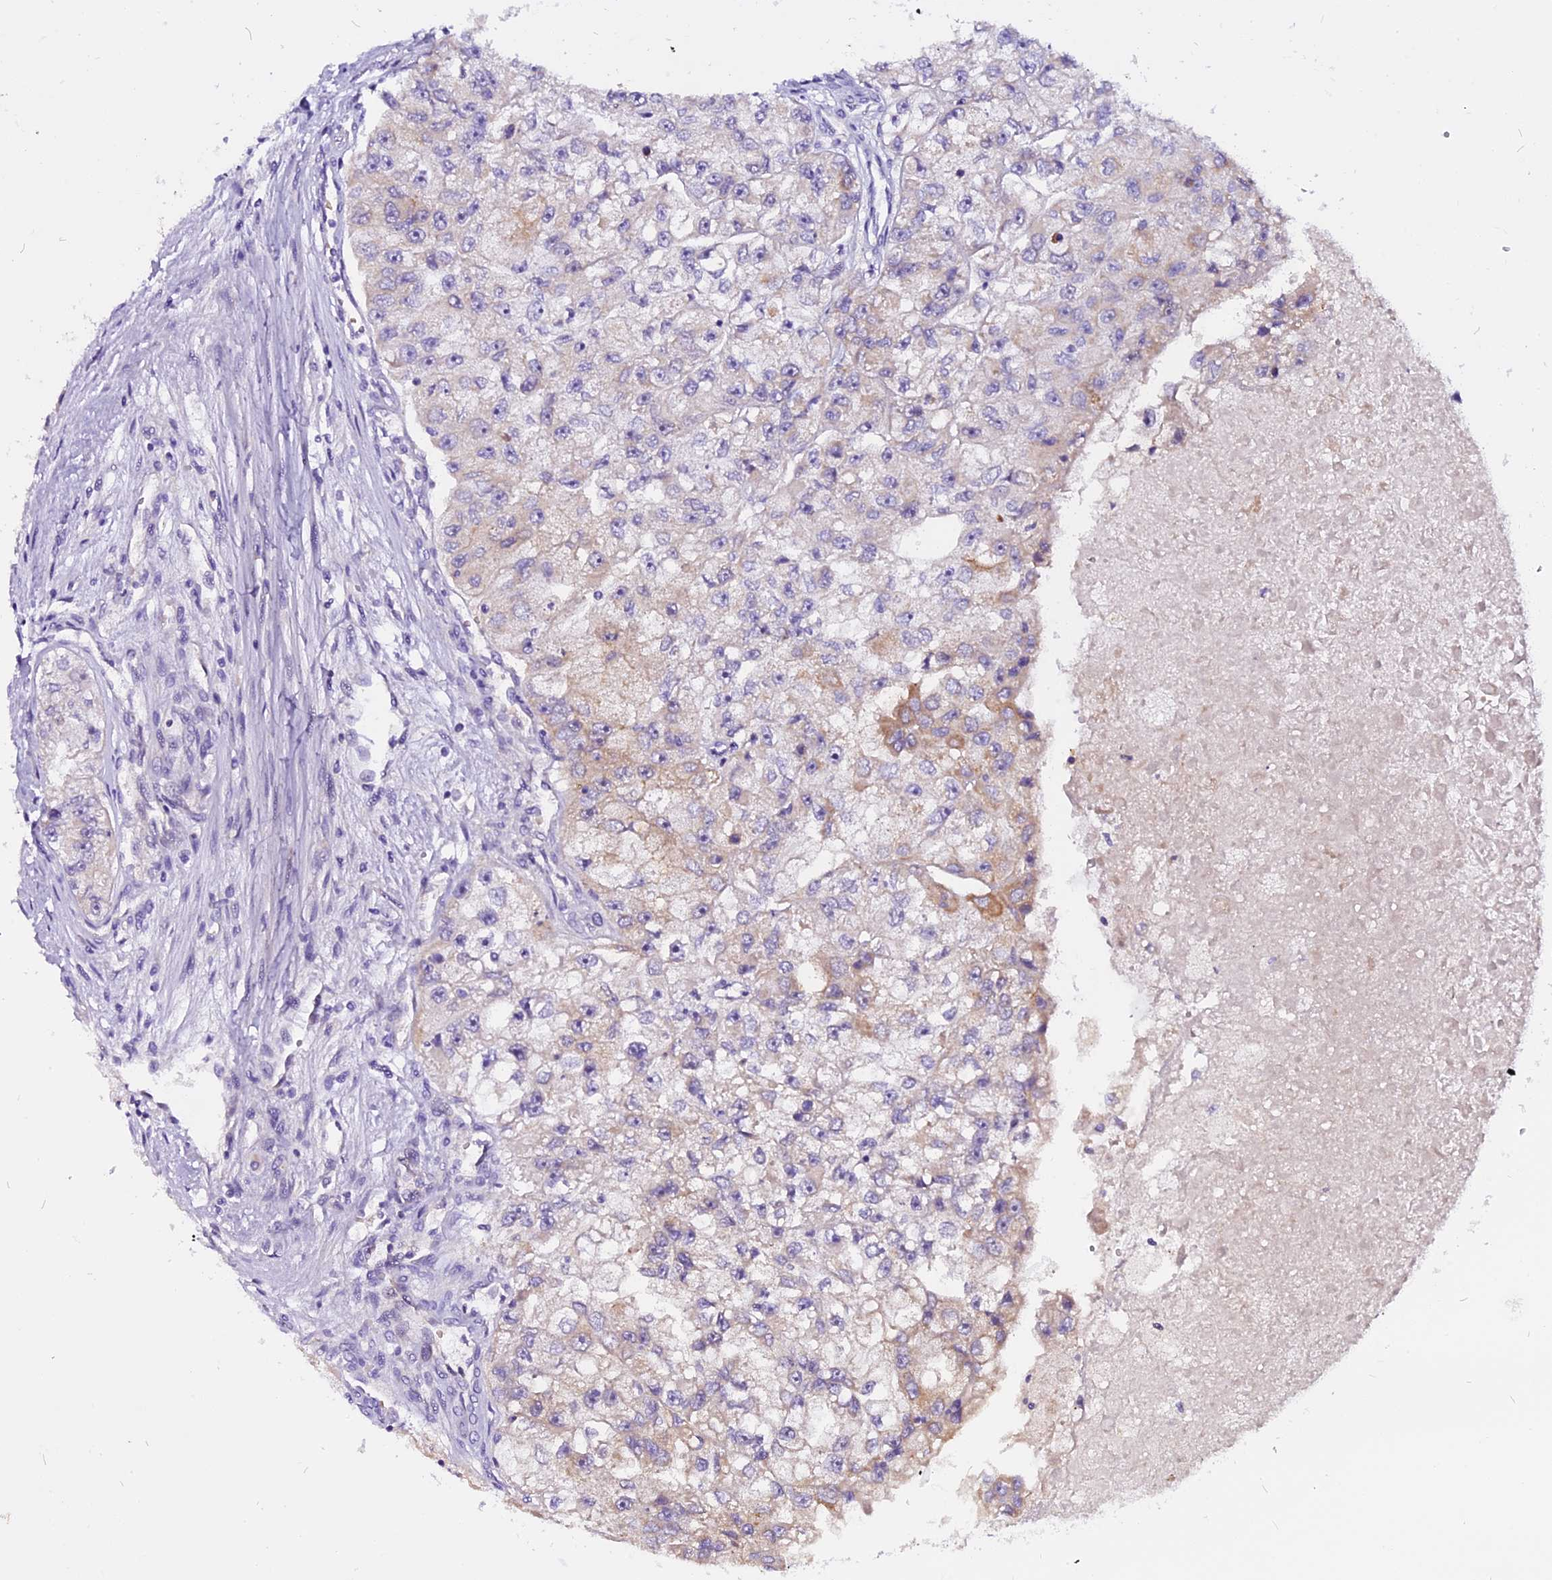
{"staining": {"intensity": "weak", "quantity": "25%-75%", "location": "cytoplasmic/membranous"}, "tissue": "renal cancer", "cell_type": "Tumor cells", "image_type": "cancer", "snomed": [{"axis": "morphology", "description": "Adenocarcinoma, NOS"}, {"axis": "topography", "description": "Kidney"}], "caption": "Renal cancer was stained to show a protein in brown. There is low levels of weak cytoplasmic/membranous expression in approximately 25%-75% of tumor cells.", "gene": "C9orf40", "patient": {"sex": "male", "age": 63}}